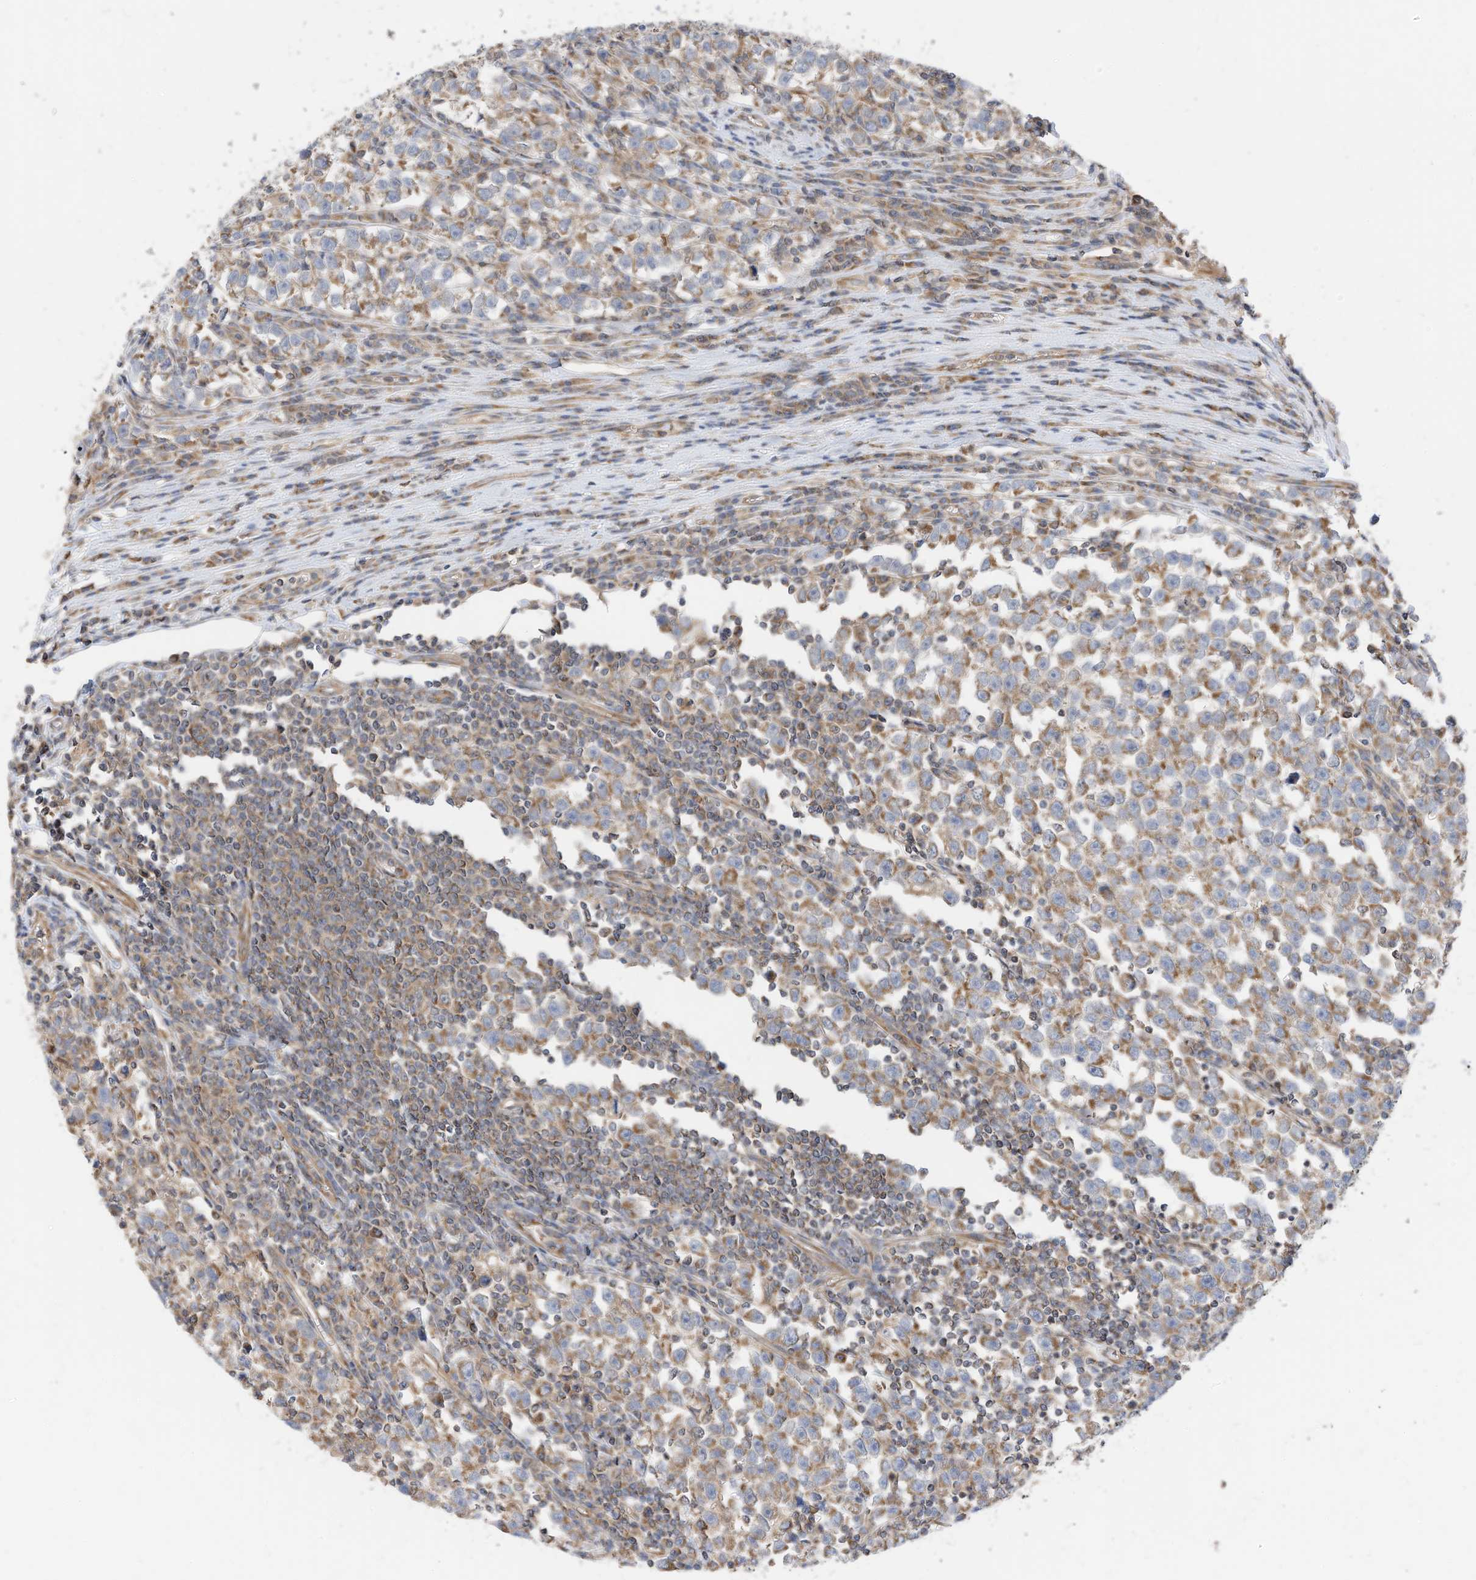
{"staining": {"intensity": "moderate", "quantity": ">75%", "location": "cytoplasmic/membranous"}, "tissue": "testis cancer", "cell_type": "Tumor cells", "image_type": "cancer", "snomed": [{"axis": "morphology", "description": "Normal tissue, NOS"}, {"axis": "morphology", "description": "Seminoma, NOS"}, {"axis": "topography", "description": "Testis"}], "caption": "Seminoma (testis) stained for a protein reveals moderate cytoplasmic/membranous positivity in tumor cells.", "gene": "METTL6", "patient": {"sex": "male", "age": 43}}